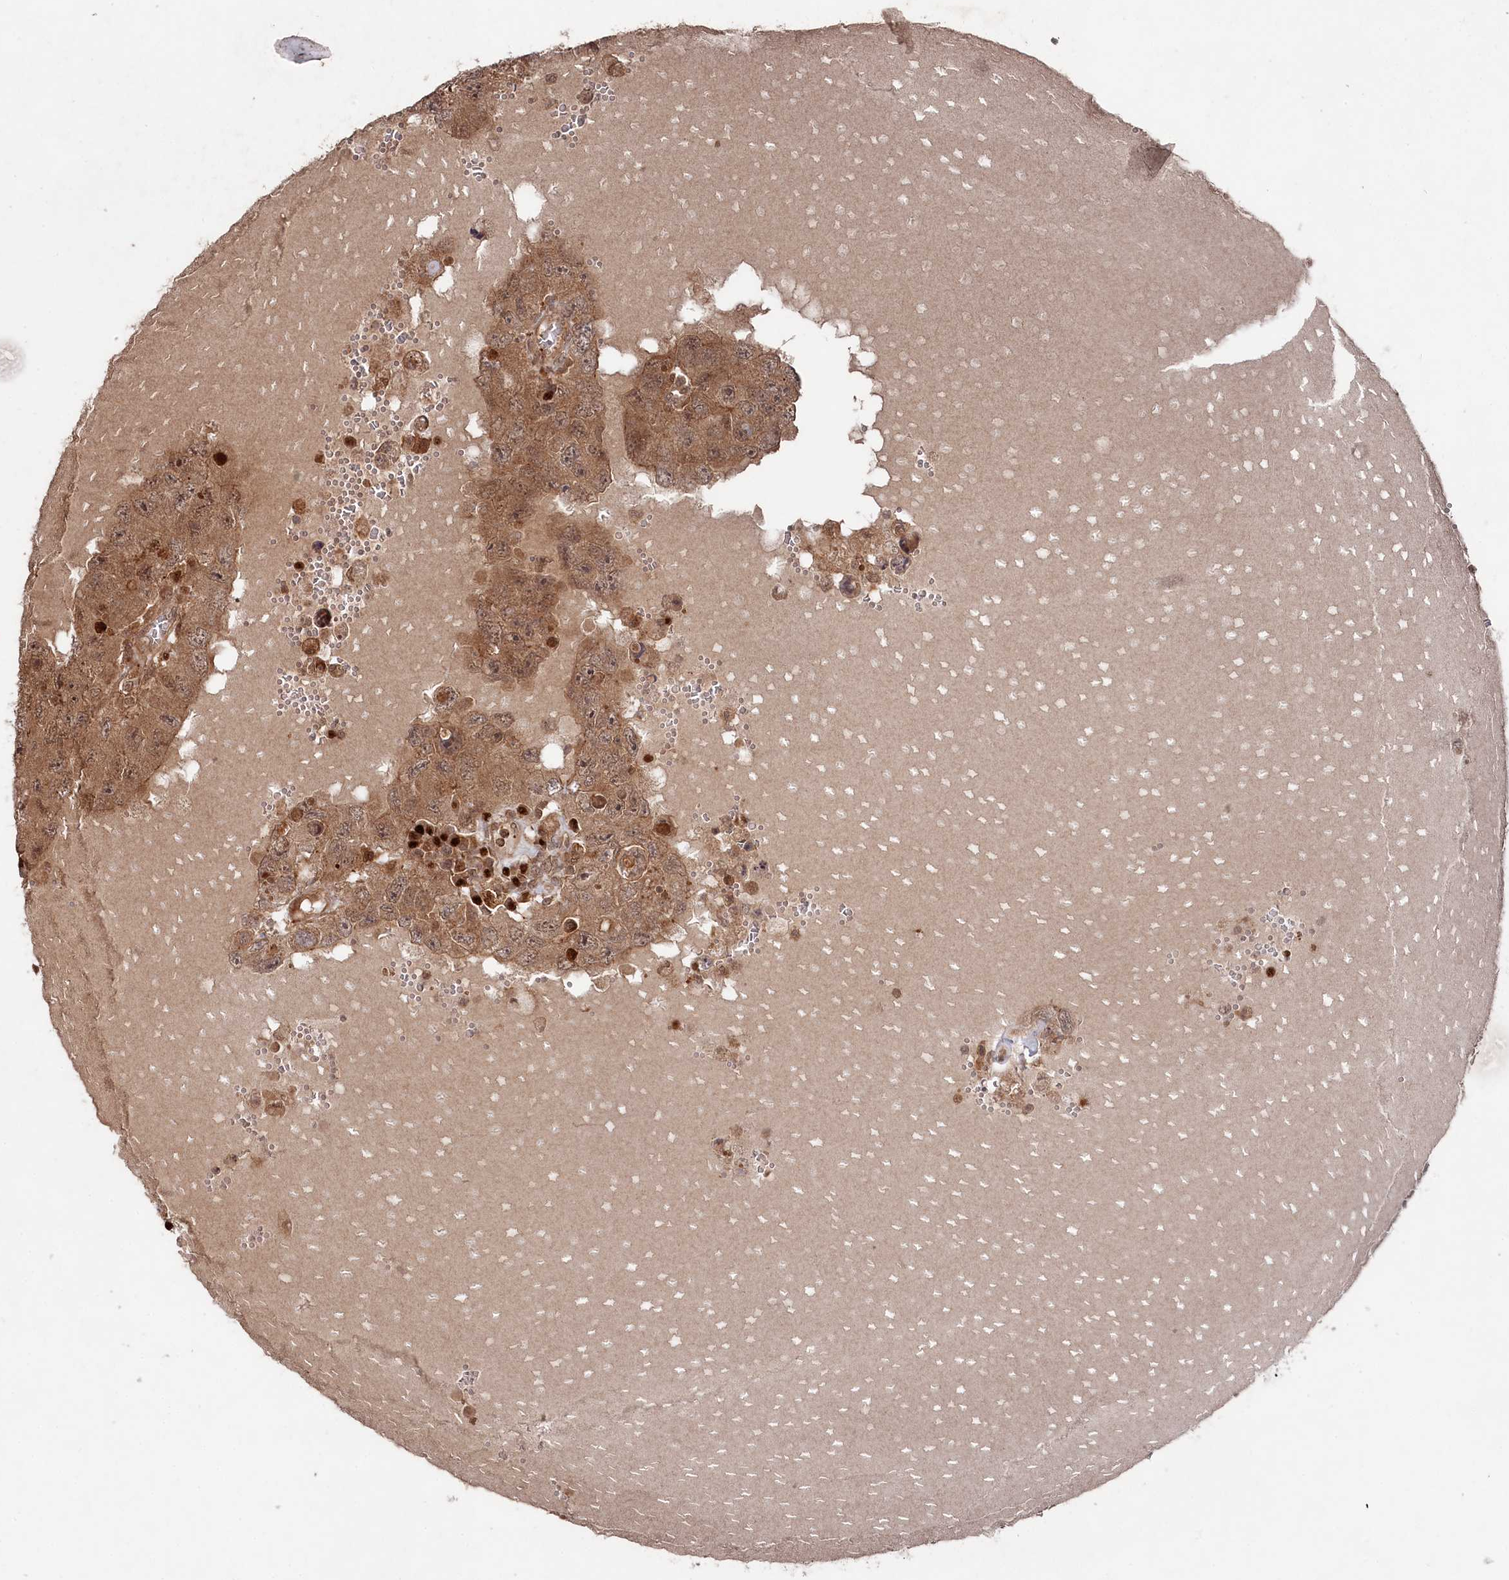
{"staining": {"intensity": "moderate", "quantity": ">75%", "location": "cytoplasmic/membranous,nuclear"}, "tissue": "testis cancer", "cell_type": "Tumor cells", "image_type": "cancer", "snomed": [{"axis": "morphology", "description": "Carcinoma, Embryonal, NOS"}, {"axis": "topography", "description": "Testis"}], "caption": "Human testis cancer stained with a brown dye demonstrates moderate cytoplasmic/membranous and nuclear positive staining in about >75% of tumor cells.", "gene": "BORCS7", "patient": {"sex": "male", "age": 26}}